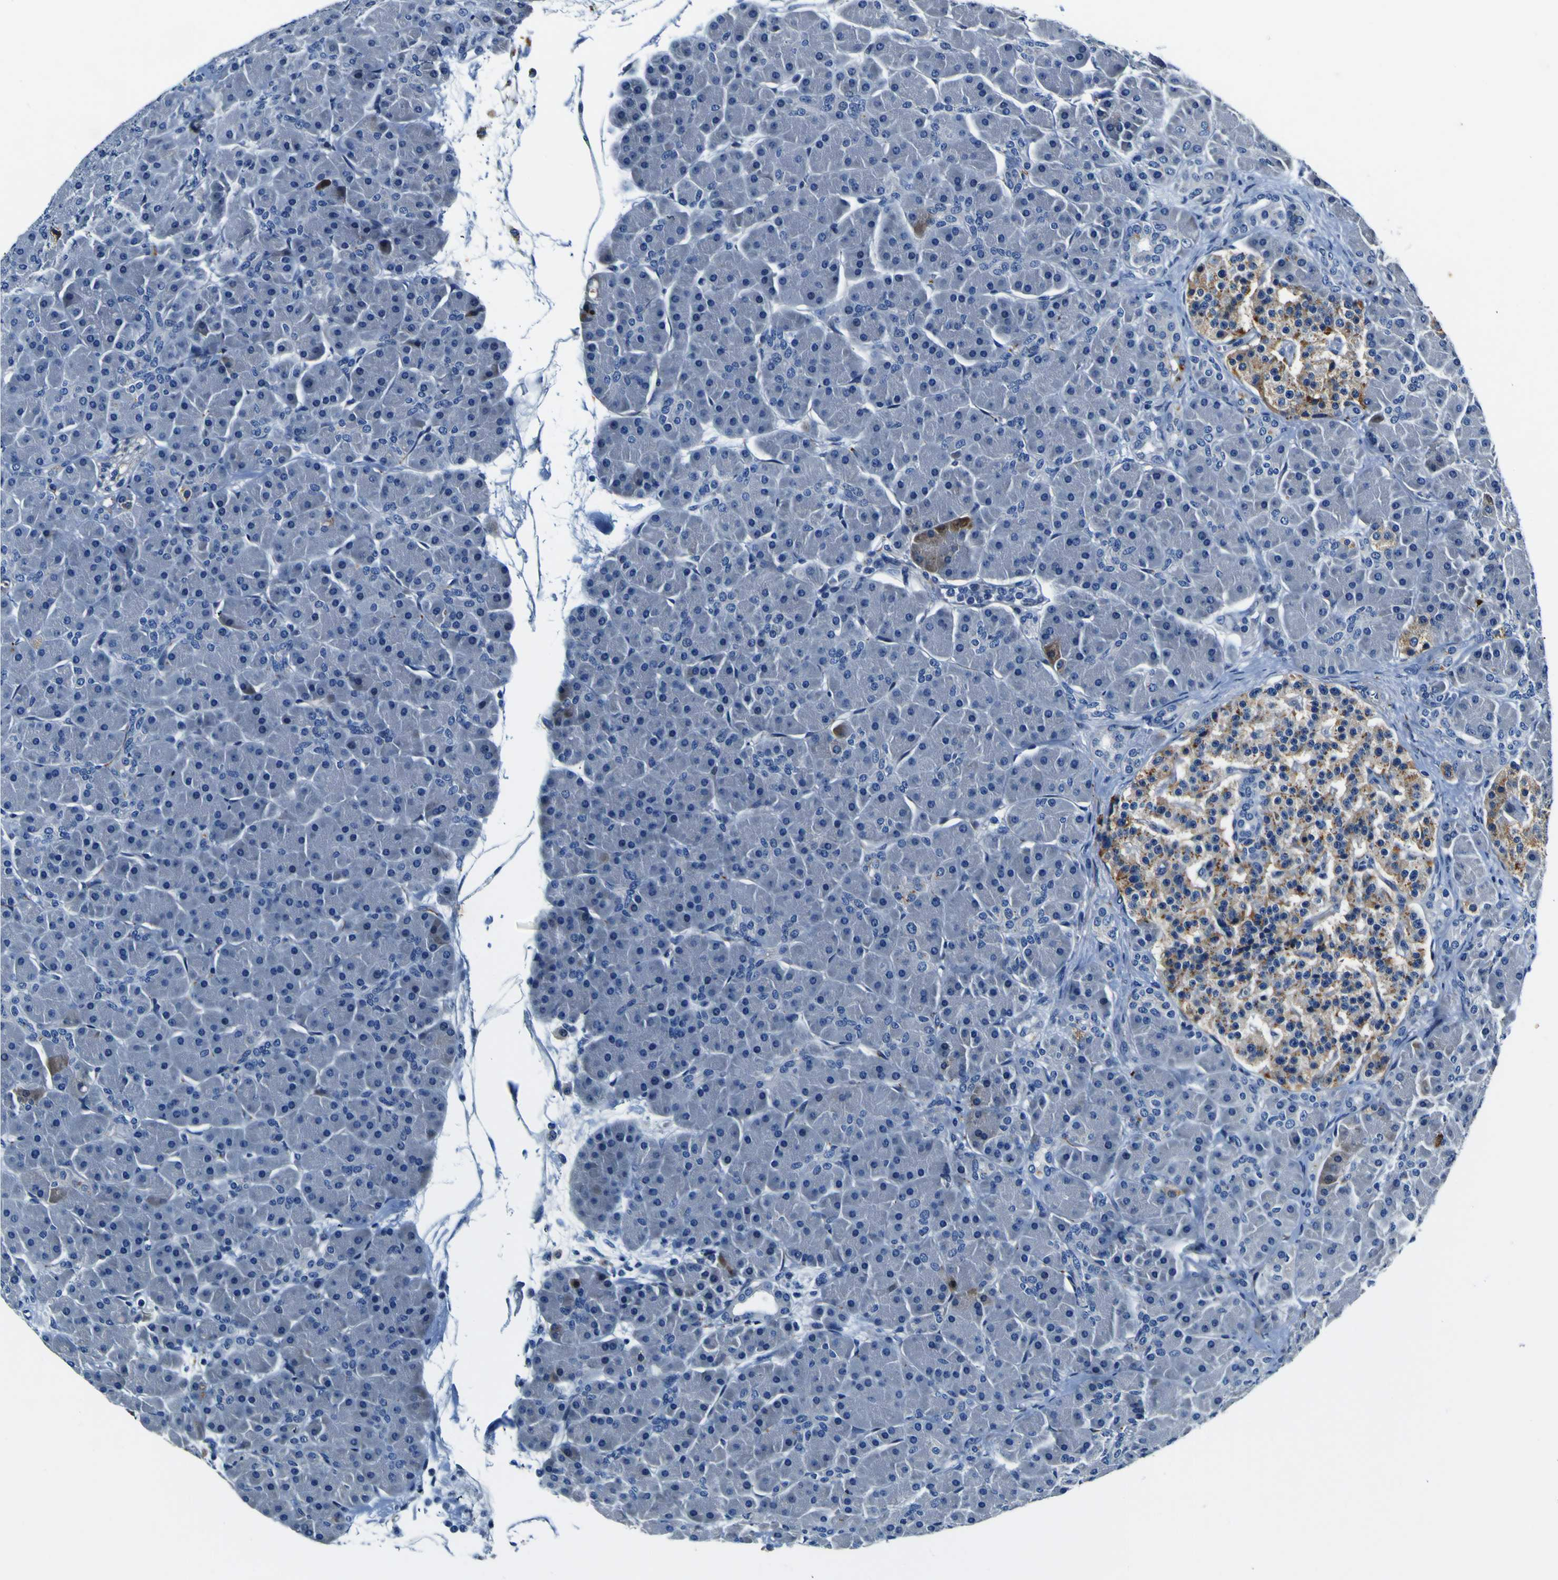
{"staining": {"intensity": "moderate", "quantity": "<25%", "location": "cytoplasmic/membranous"}, "tissue": "pancreas", "cell_type": "Exocrine glandular cells", "image_type": "normal", "snomed": [{"axis": "morphology", "description": "Normal tissue, NOS"}, {"axis": "topography", "description": "Pancreas"}], "caption": "IHC of normal human pancreas reveals low levels of moderate cytoplasmic/membranous positivity in approximately <25% of exocrine glandular cells.", "gene": "AGAP3", "patient": {"sex": "male", "age": 66}}